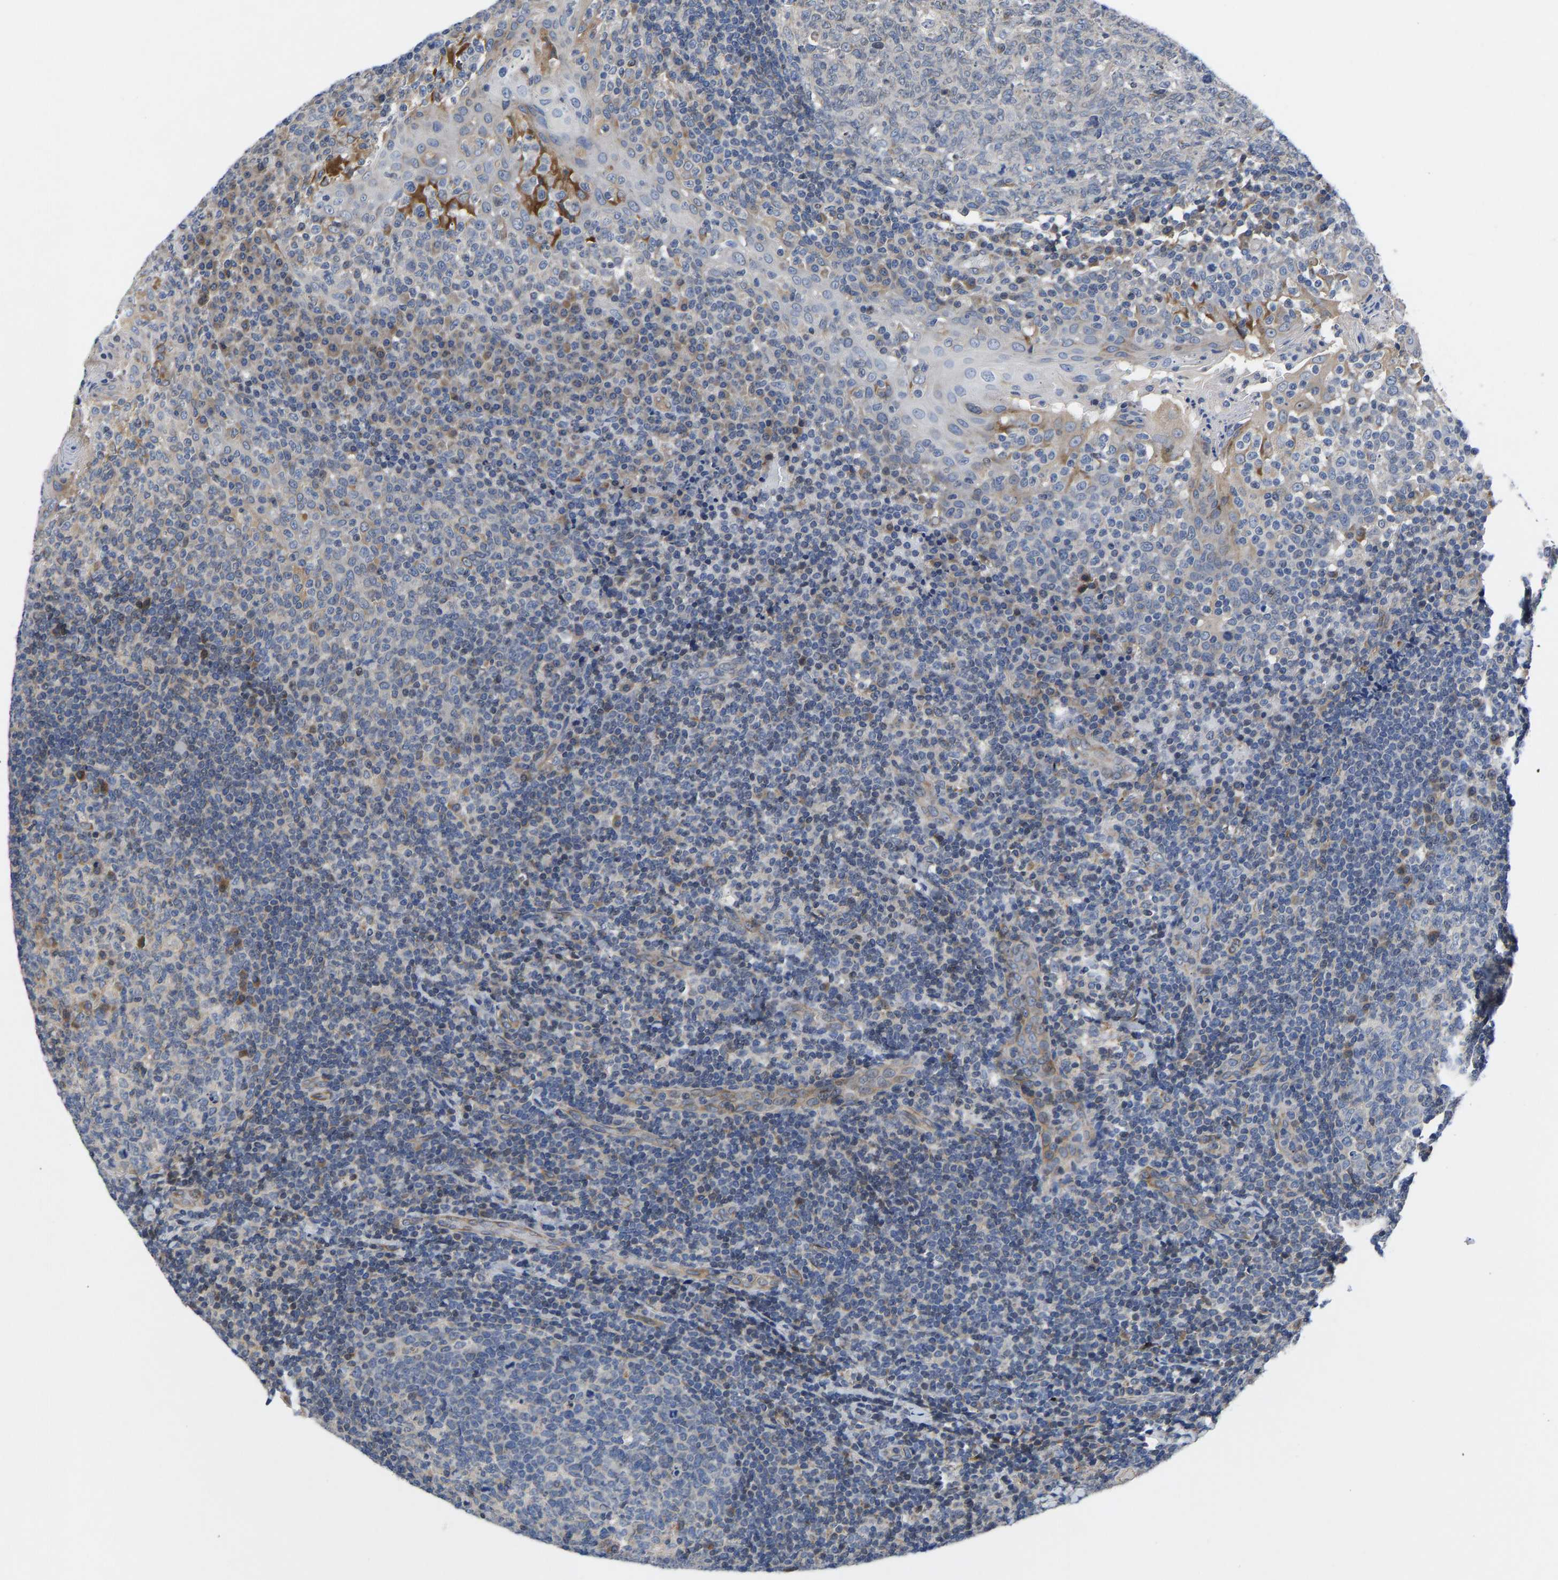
{"staining": {"intensity": "moderate", "quantity": "<25%", "location": "cytoplasmic/membranous"}, "tissue": "tonsil", "cell_type": "Germinal center cells", "image_type": "normal", "snomed": [{"axis": "morphology", "description": "Normal tissue, NOS"}, {"axis": "topography", "description": "Tonsil"}], "caption": "Brown immunohistochemical staining in benign tonsil shows moderate cytoplasmic/membranous expression in approximately <25% of germinal center cells.", "gene": "FRRS1", "patient": {"sex": "female", "age": 19}}